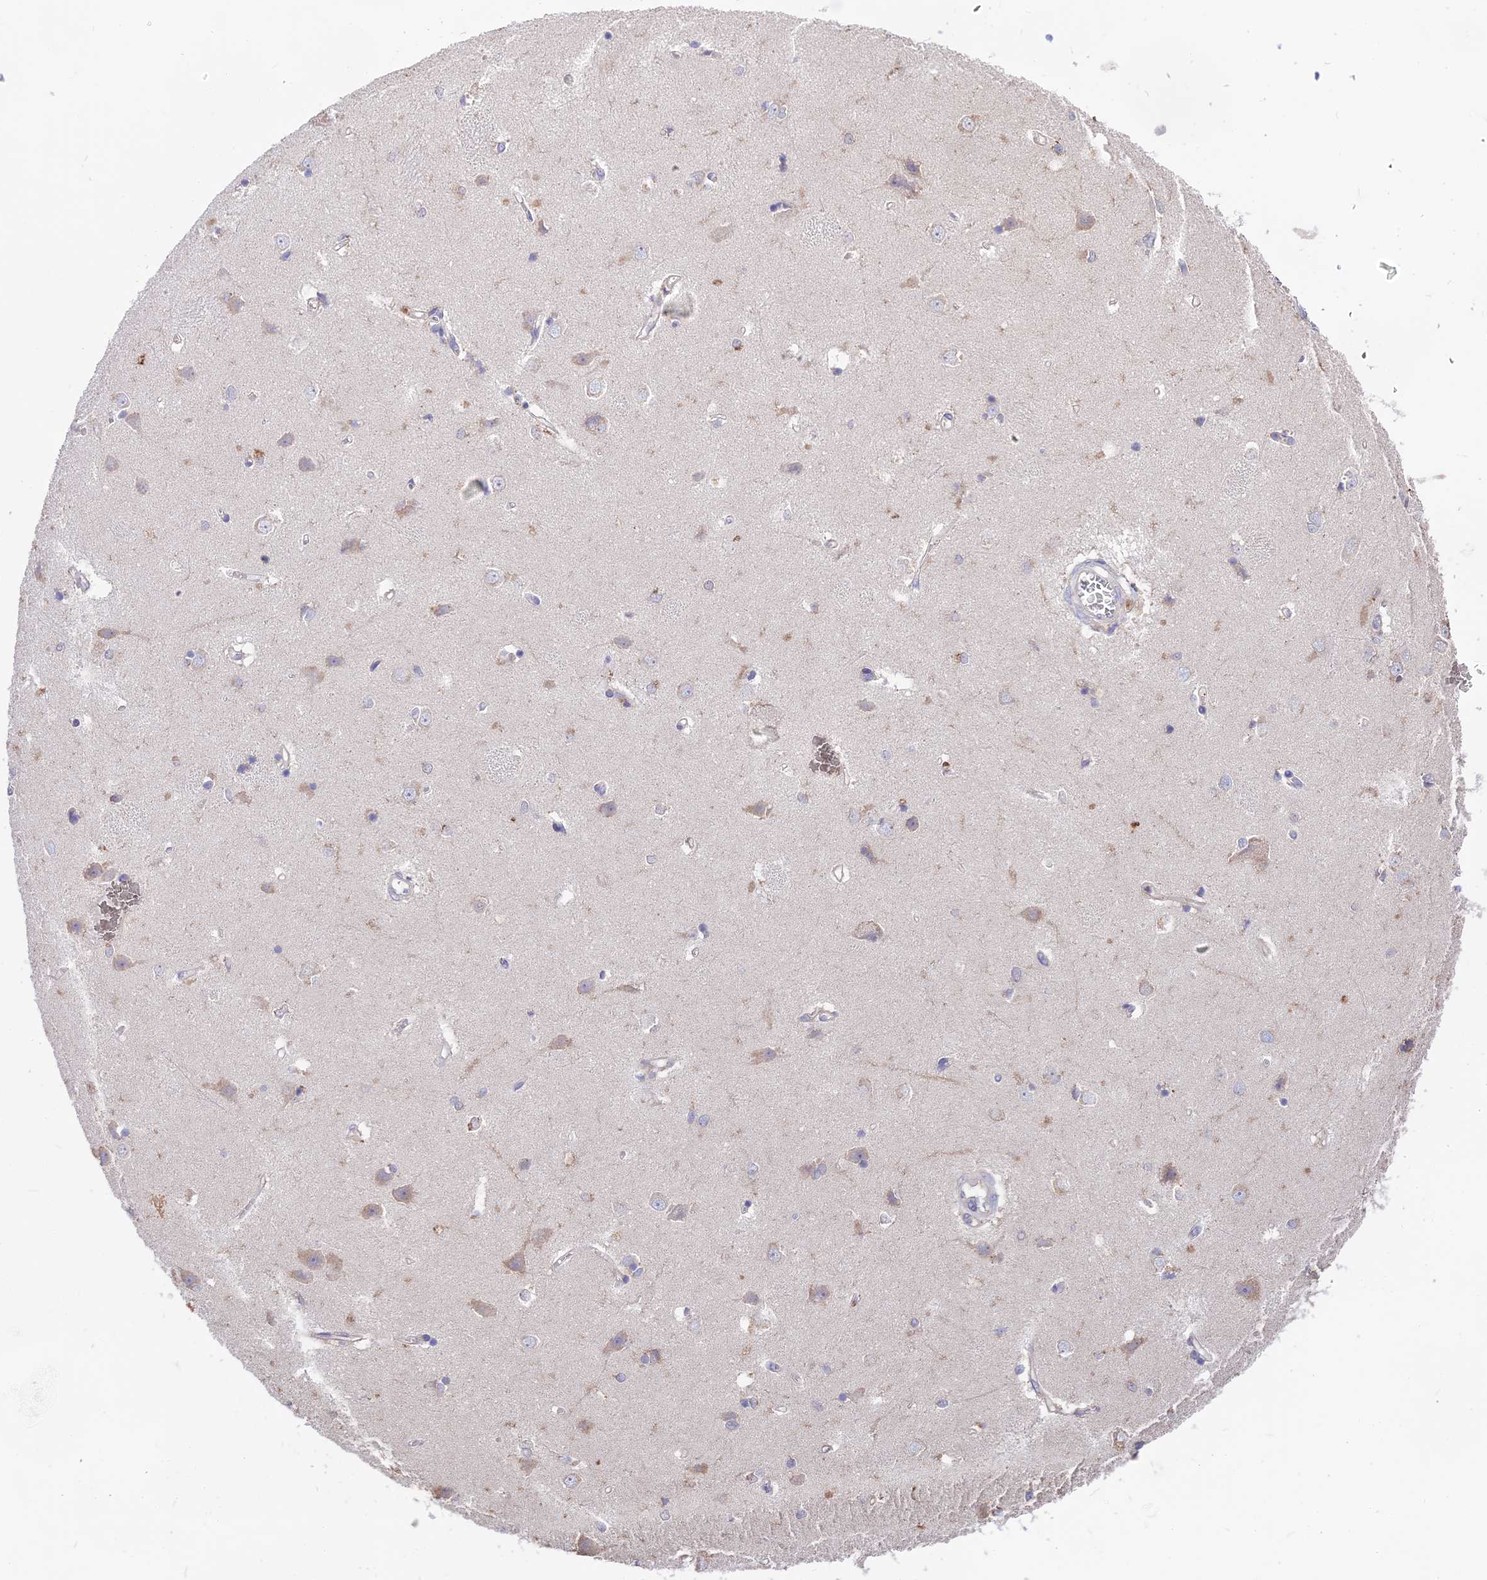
{"staining": {"intensity": "weak", "quantity": "<25%", "location": "cytoplasmic/membranous"}, "tissue": "caudate", "cell_type": "Glial cells", "image_type": "normal", "snomed": [{"axis": "morphology", "description": "Normal tissue, NOS"}, {"axis": "topography", "description": "Lateral ventricle wall"}], "caption": "This is an IHC photomicrograph of unremarkable human caudate. There is no positivity in glial cells.", "gene": "NUDT8", "patient": {"sex": "male", "age": 37}}